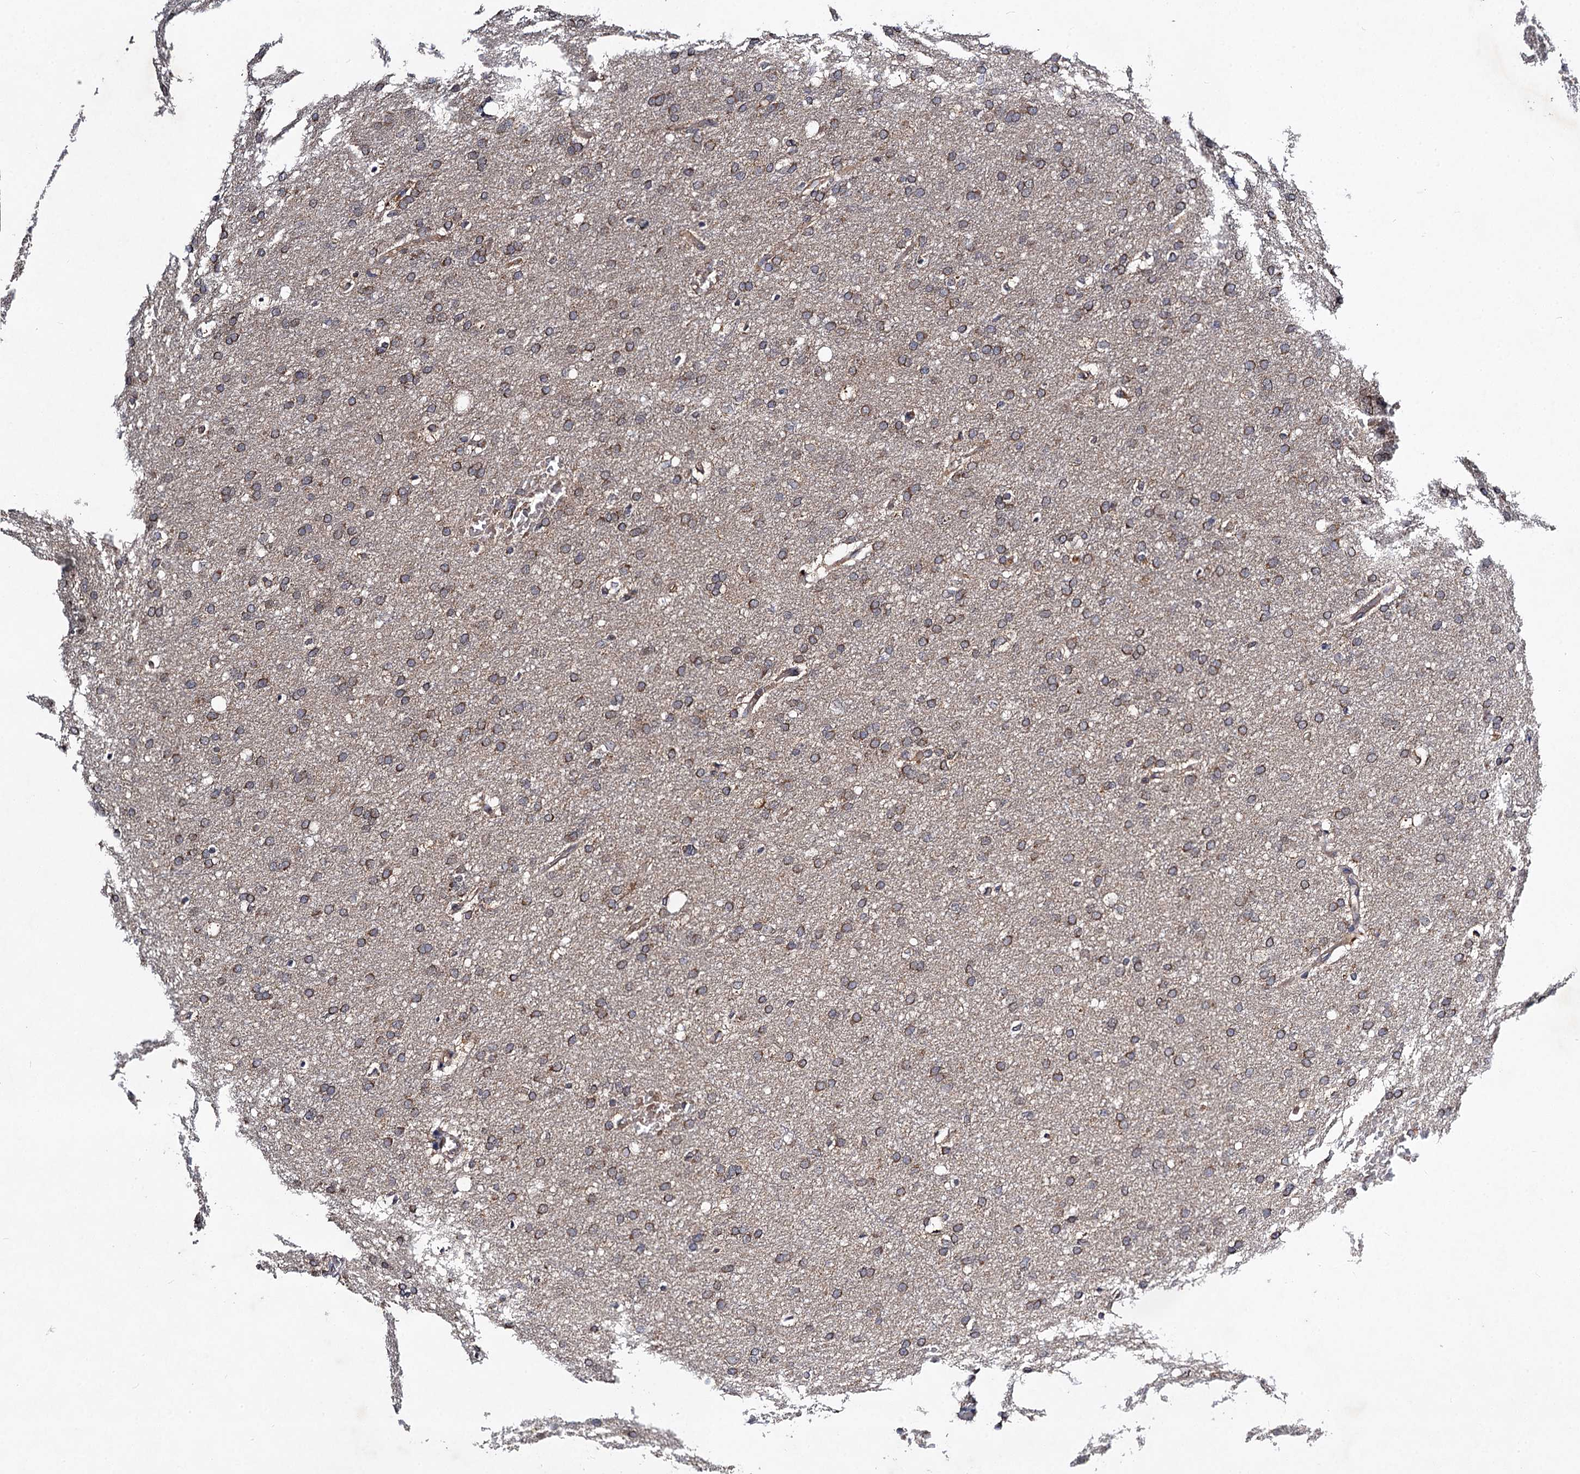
{"staining": {"intensity": "moderate", "quantity": "25%-75%", "location": "cytoplasmic/membranous"}, "tissue": "glioma", "cell_type": "Tumor cells", "image_type": "cancer", "snomed": [{"axis": "morphology", "description": "Glioma, malignant, High grade"}, {"axis": "topography", "description": "Cerebral cortex"}], "caption": "A brown stain highlights moderate cytoplasmic/membranous expression of a protein in human high-grade glioma (malignant) tumor cells. The staining was performed using DAB (3,3'-diaminobenzidine) to visualize the protein expression in brown, while the nuclei were stained in blue with hematoxylin (Magnification: 20x).", "gene": "VPS37D", "patient": {"sex": "female", "age": 36}}